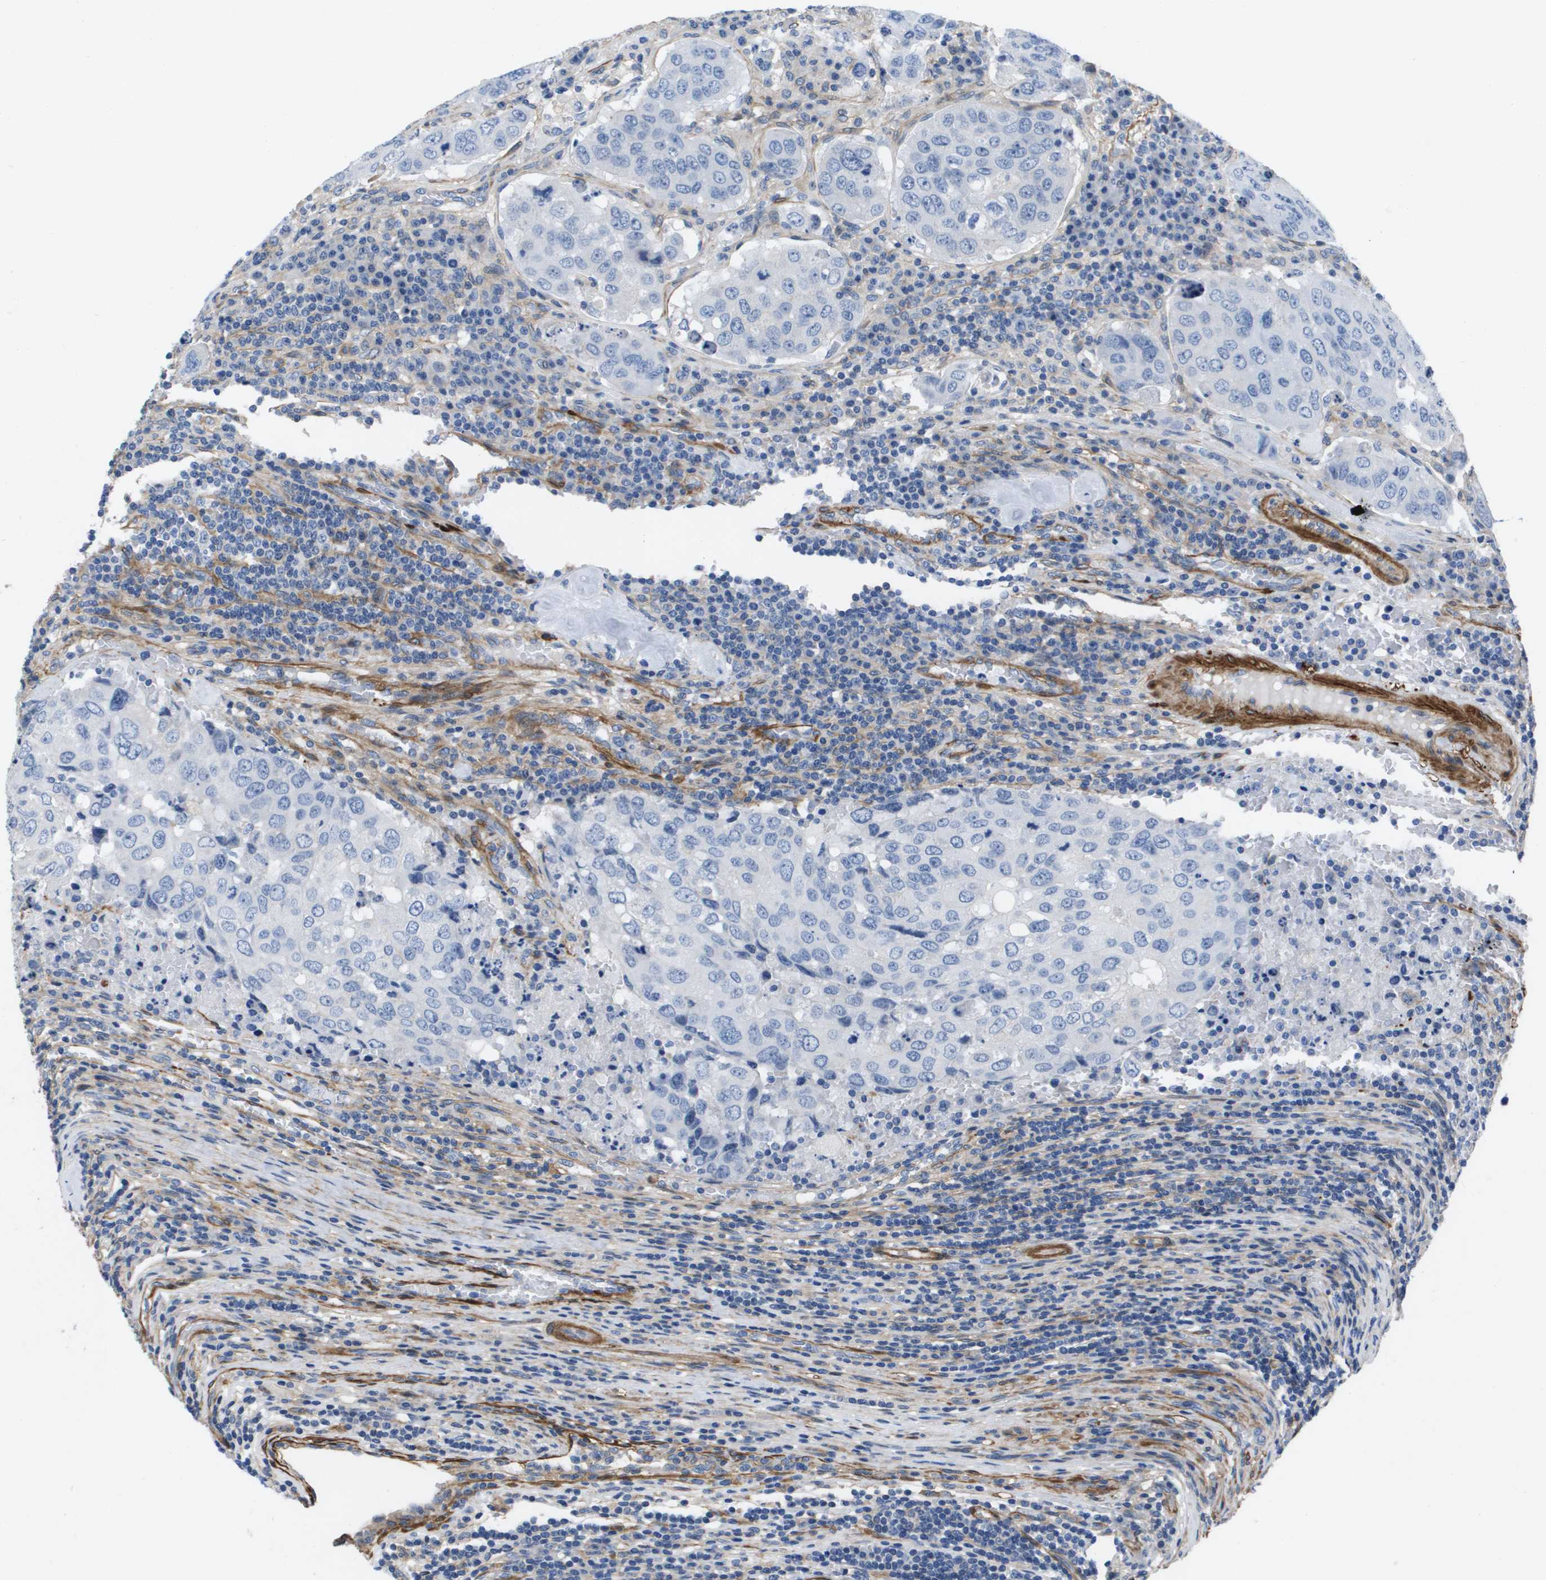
{"staining": {"intensity": "negative", "quantity": "none", "location": "none"}, "tissue": "urothelial cancer", "cell_type": "Tumor cells", "image_type": "cancer", "snomed": [{"axis": "morphology", "description": "Urothelial carcinoma, High grade"}, {"axis": "topography", "description": "Lymph node"}, {"axis": "topography", "description": "Urinary bladder"}], "caption": "Urothelial cancer was stained to show a protein in brown. There is no significant staining in tumor cells.", "gene": "LPP", "patient": {"sex": "male", "age": 51}}